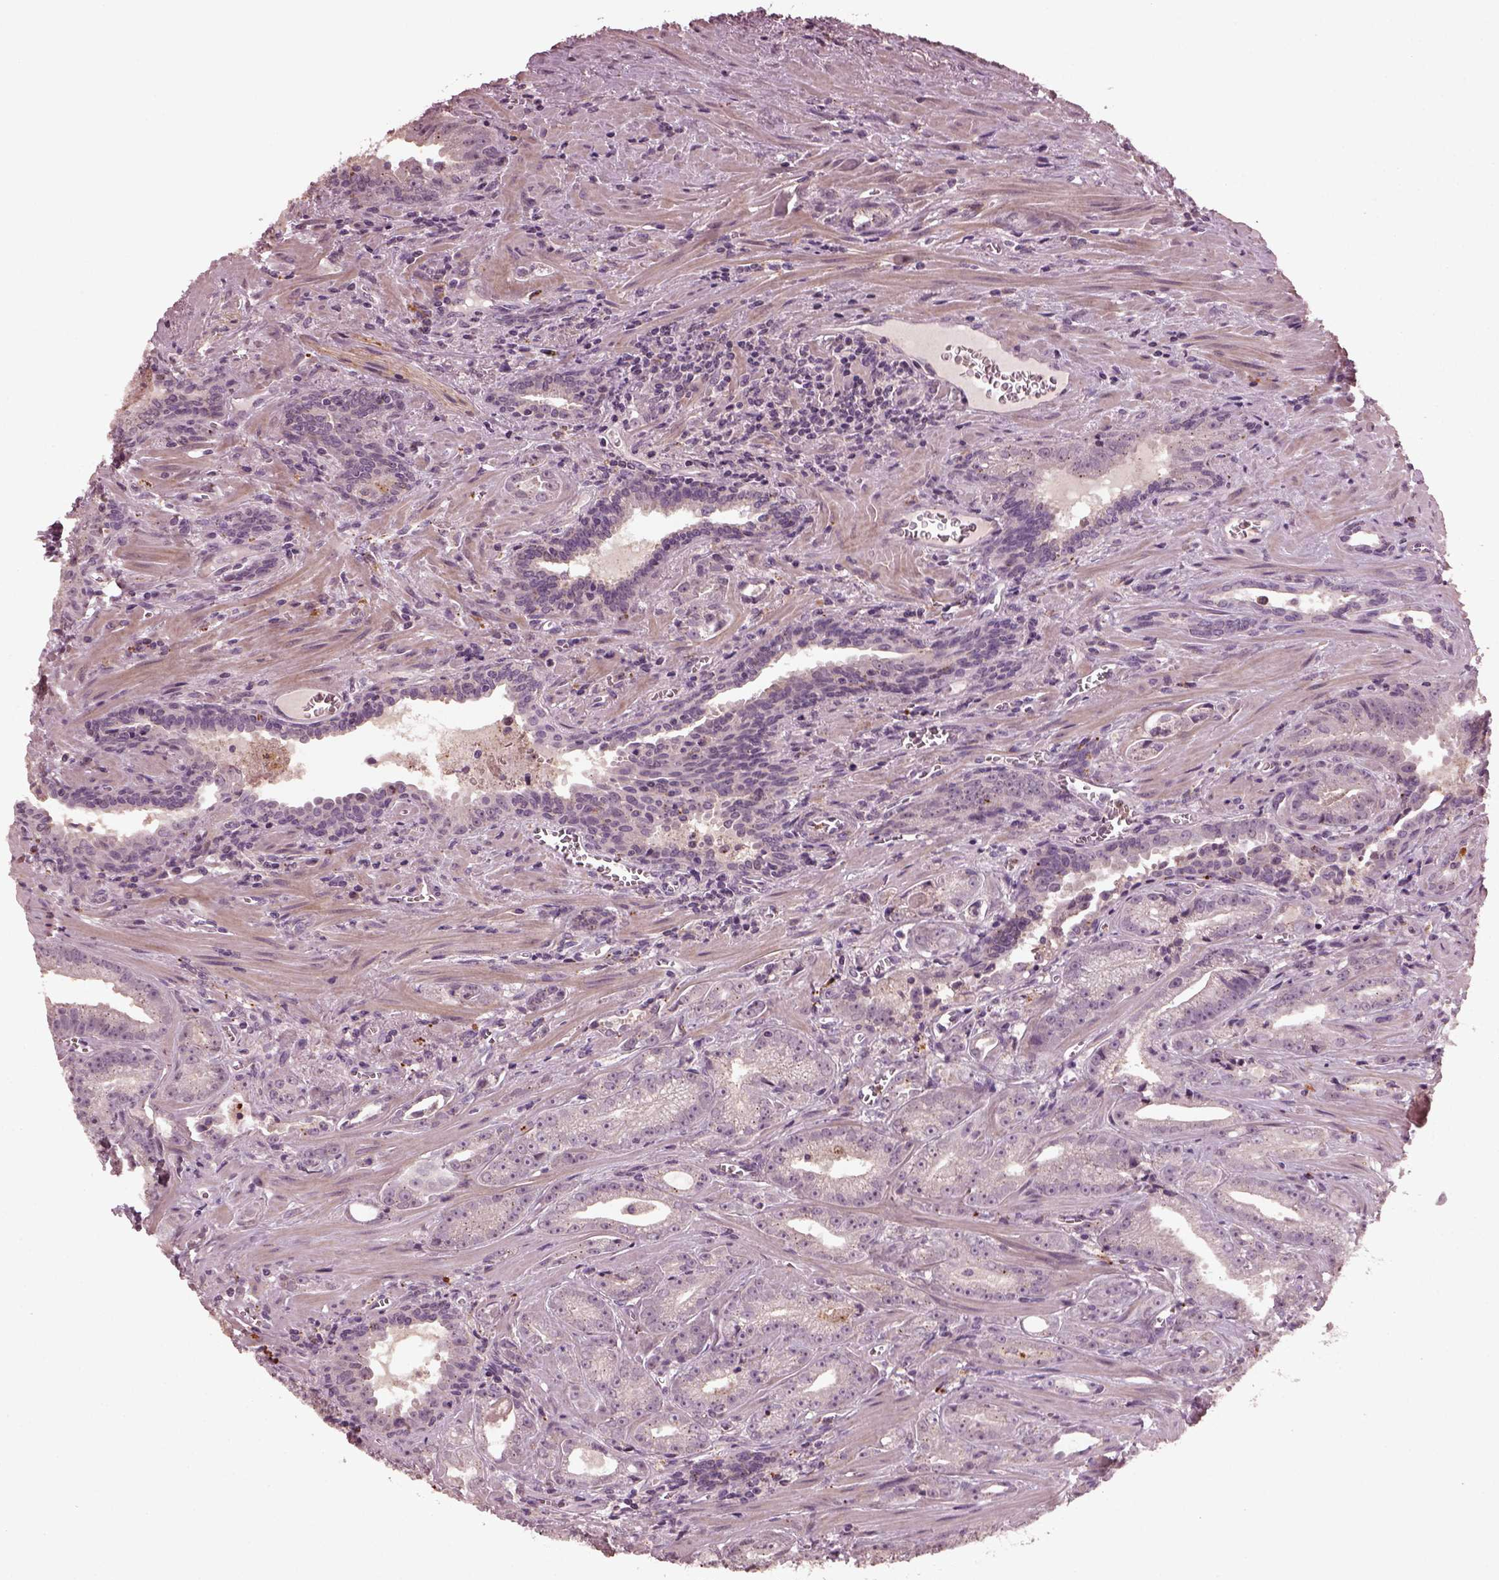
{"staining": {"intensity": "negative", "quantity": "none", "location": "none"}, "tissue": "prostate cancer", "cell_type": "Tumor cells", "image_type": "cancer", "snomed": [{"axis": "morphology", "description": "Adenocarcinoma, High grade"}, {"axis": "topography", "description": "Prostate"}], "caption": "A photomicrograph of human high-grade adenocarcinoma (prostate) is negative for staining in tumor cells. (DAB immunohistochemistry (IHC), high magnification).", "gene": "RUFY3", "patient": {"sex": "male", "age": 68}}